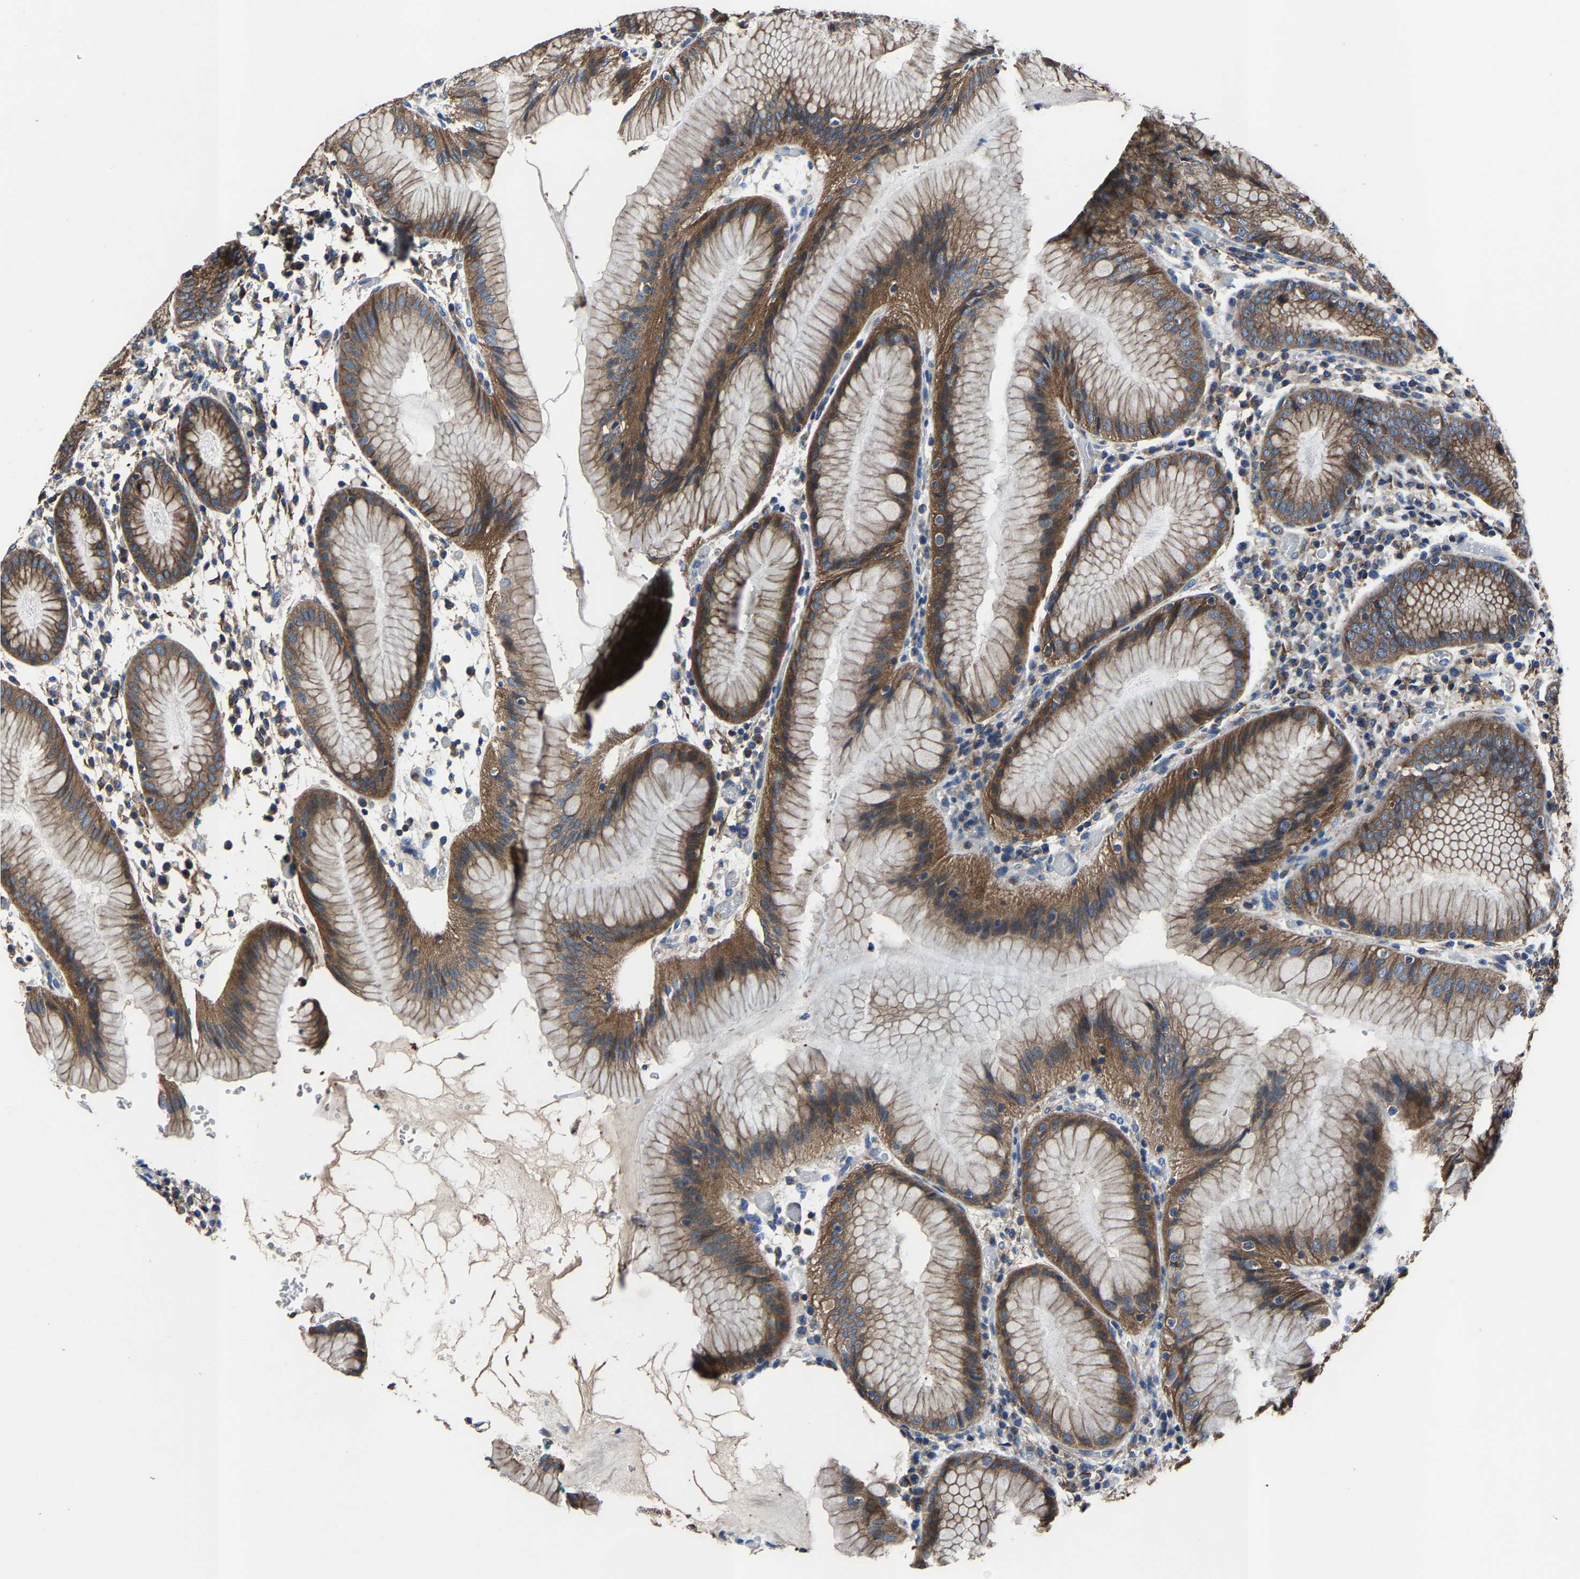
{"staining": {"intensity": "strong", "quantity": ">75%", "location": "cytoplasmic/membranous"}, "tissue": "stomach", "cell_type": "Glandular cells", "image_type": "normal", "snomed": [{"axis": "morphology", "description": "Normal tissue, NOS"}, {"axis": "topography", "description": "Stomach"}, {"axis": "topography", "description": "Stomach, lower"}], "caption": "A histopathology image showing strong cytoplasmic/membranous staining in approximately >75% of glandular cells in normal stomach, as visualized by brown immunohistochemical staining.", "gene": "KIAA1958", "patient": {"sex": "female", "age": 75}}